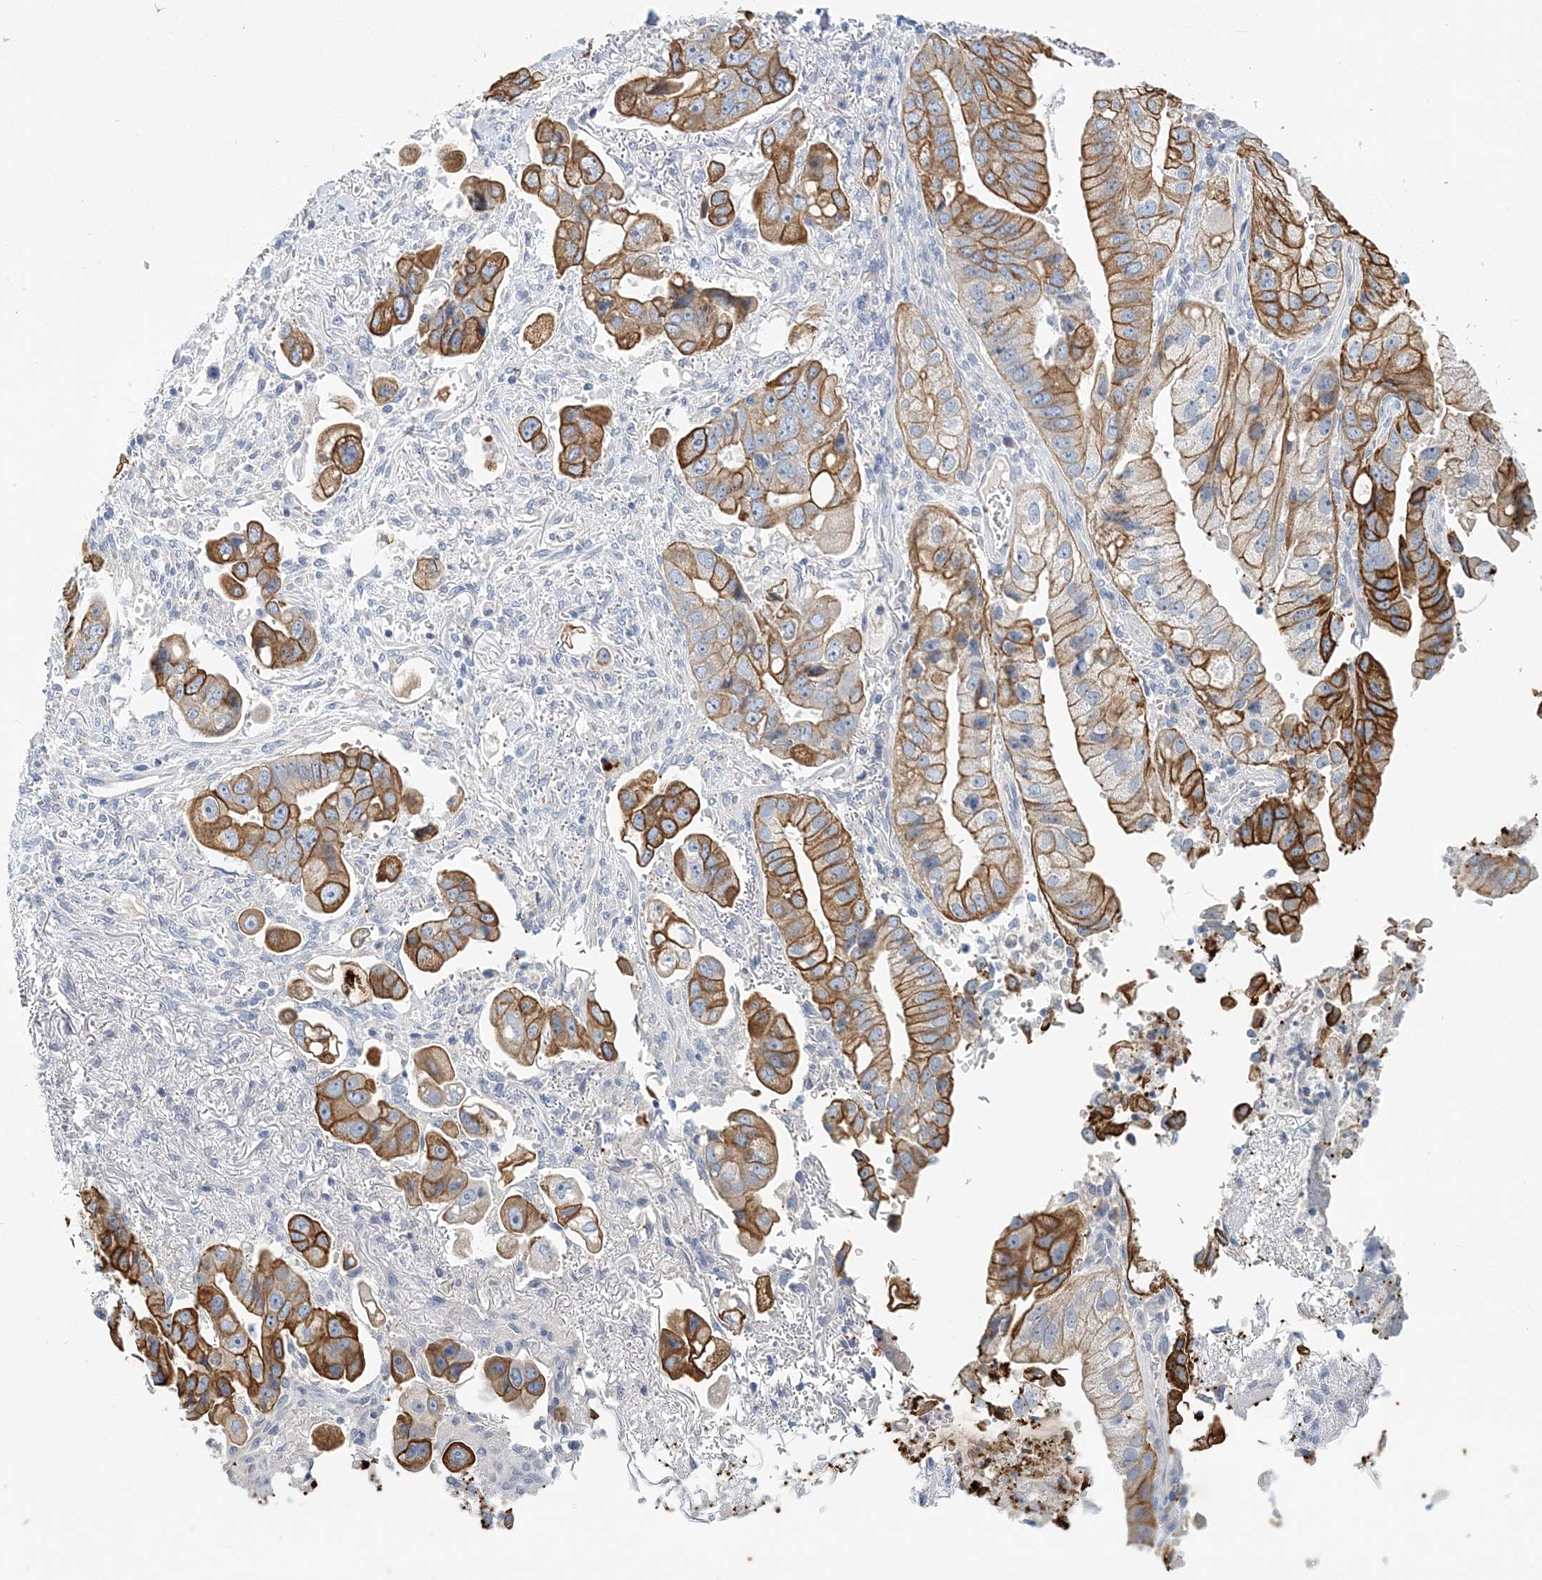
{"staining": {"intensity": "strong", "quantity": ">75%", "location": "cytoplasmic/membranous"}, "tissue": "stomach cancer", "cell_type": "Tumor cells", "image_type": "cancer", "snomed": [{"axis": "morphology", "description": "Adenocarcinoma, NOS"}, {"axis": "topography", "description": "Stomach"}], "caption": "A histopathology image showing strong cytoplasmic/membranous expression in about >75% of tumor cells in stomach cancer (adenocarcinoma), as visualized by brown immunohistochemical staining.", "gene": "LRRIQ4", "patient": {"sex": "male", "age": 62}}